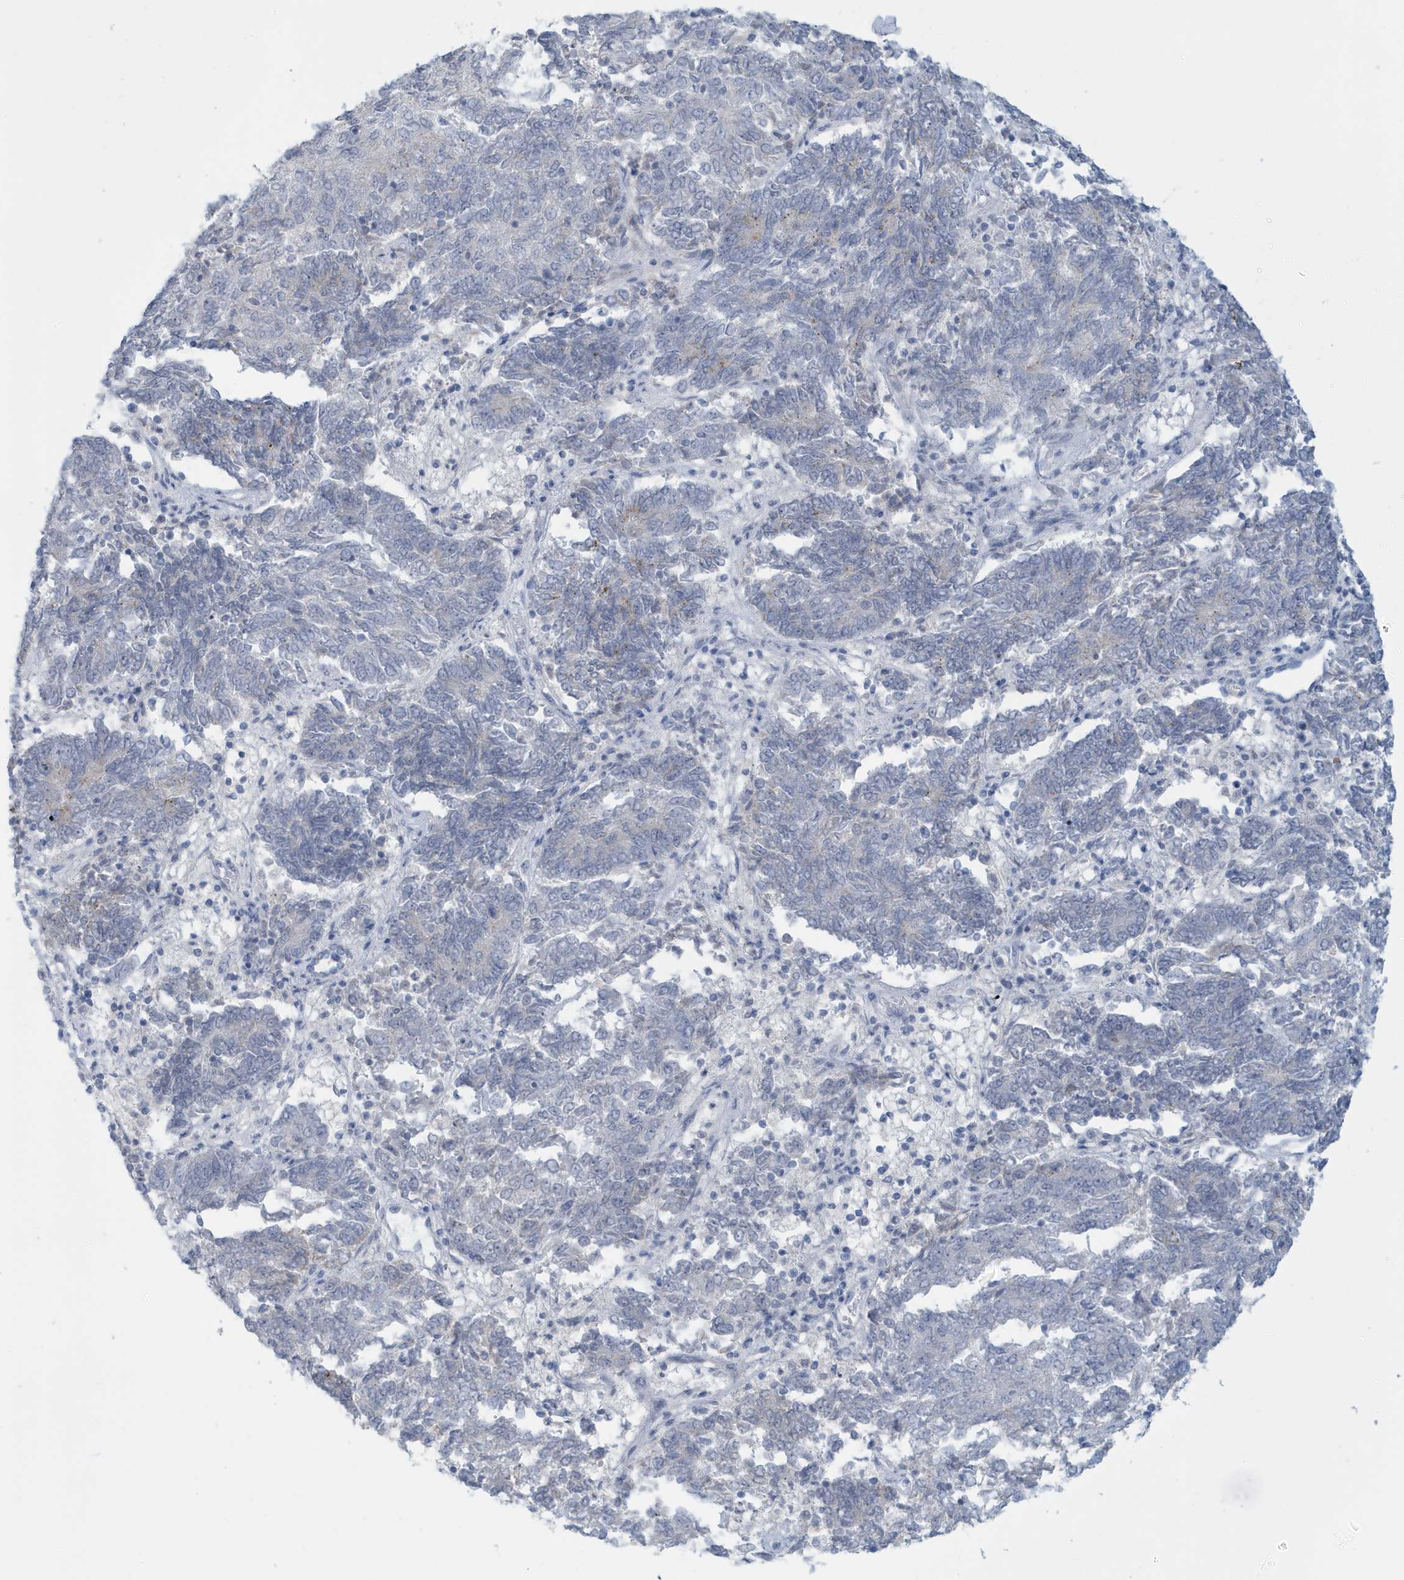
{"staining": {"intensity": "negative", "quantity": "none", "location": "none"}, "tissue": "endometrial cancer", "cell_type": "Tumor cells", "image_type": "cancer", "snomed": [{"axis": "morphology", "description": "Adenocarcinoma, NOS"}, {"axis": "topography", "description": "Endometrium"}], "caption": "There is no significant expression in tumor cells of endometrial cancer.", "gene": "PERM1", "patient": {"sex": "female", "age": 80}}